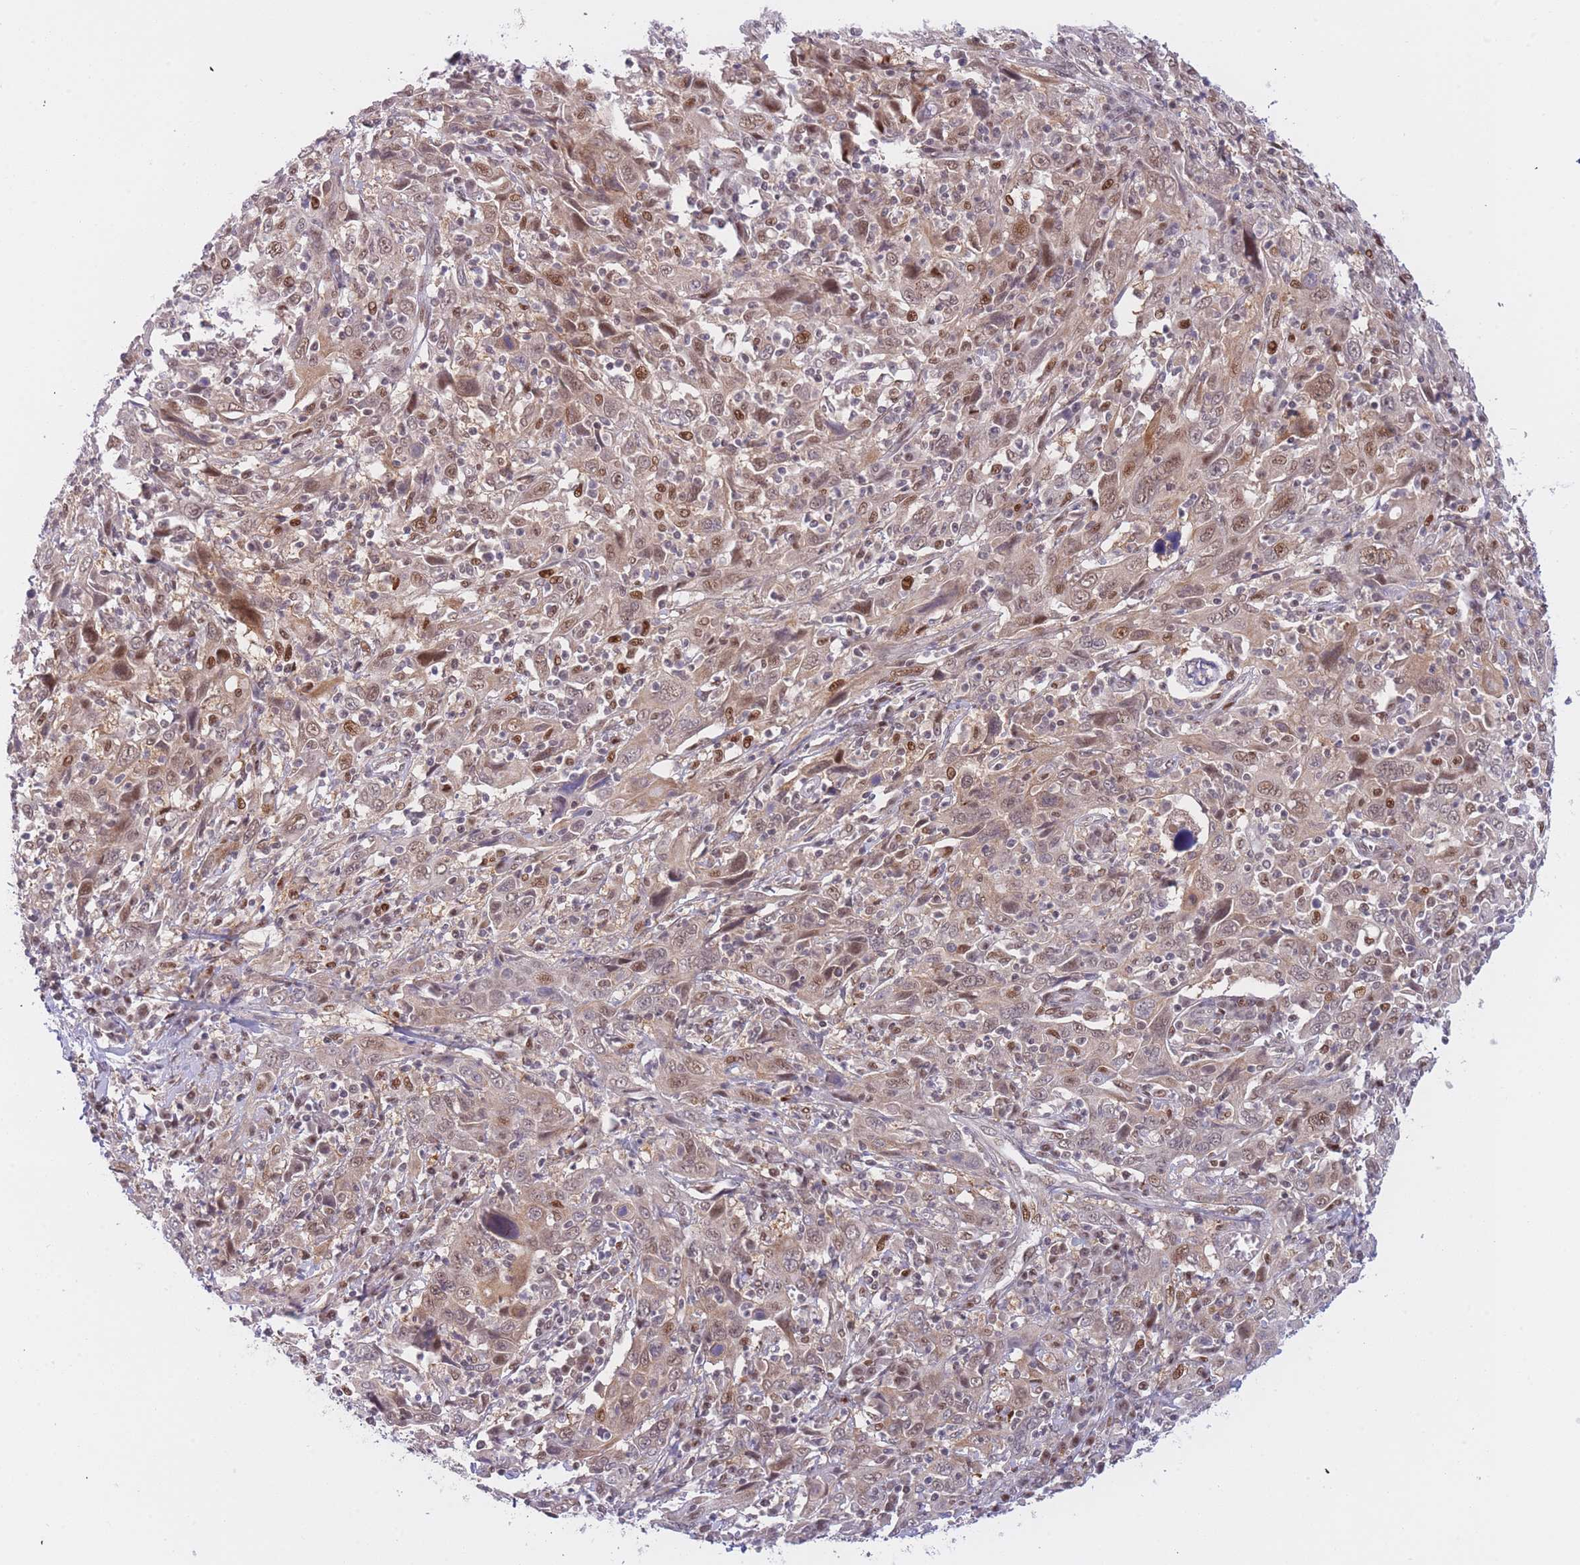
{"staining": {"intensity": "moderate", "quantity": ">75%", "location": "nuclear"}, "tissue": "cervical cancer", "cell_type": "Tumor cells", "image_type": "cancer", "snomed": [{"axis": "morphology", "description": "Squamous cell carcinoma, NOS"}, {"axis": "topography", "description": "Cervix"}], "caption": "High-power microscopy captured an immunohistochemistry (IHC) micrograph of cervical cancer, revealing moderate nuclear expression in approximately >75% of tumor cells. (DAB IHC with brightfield microscopy, high magnification).", "gene": "DEAF1", "patient": {"sex": "female", "age": 46}}